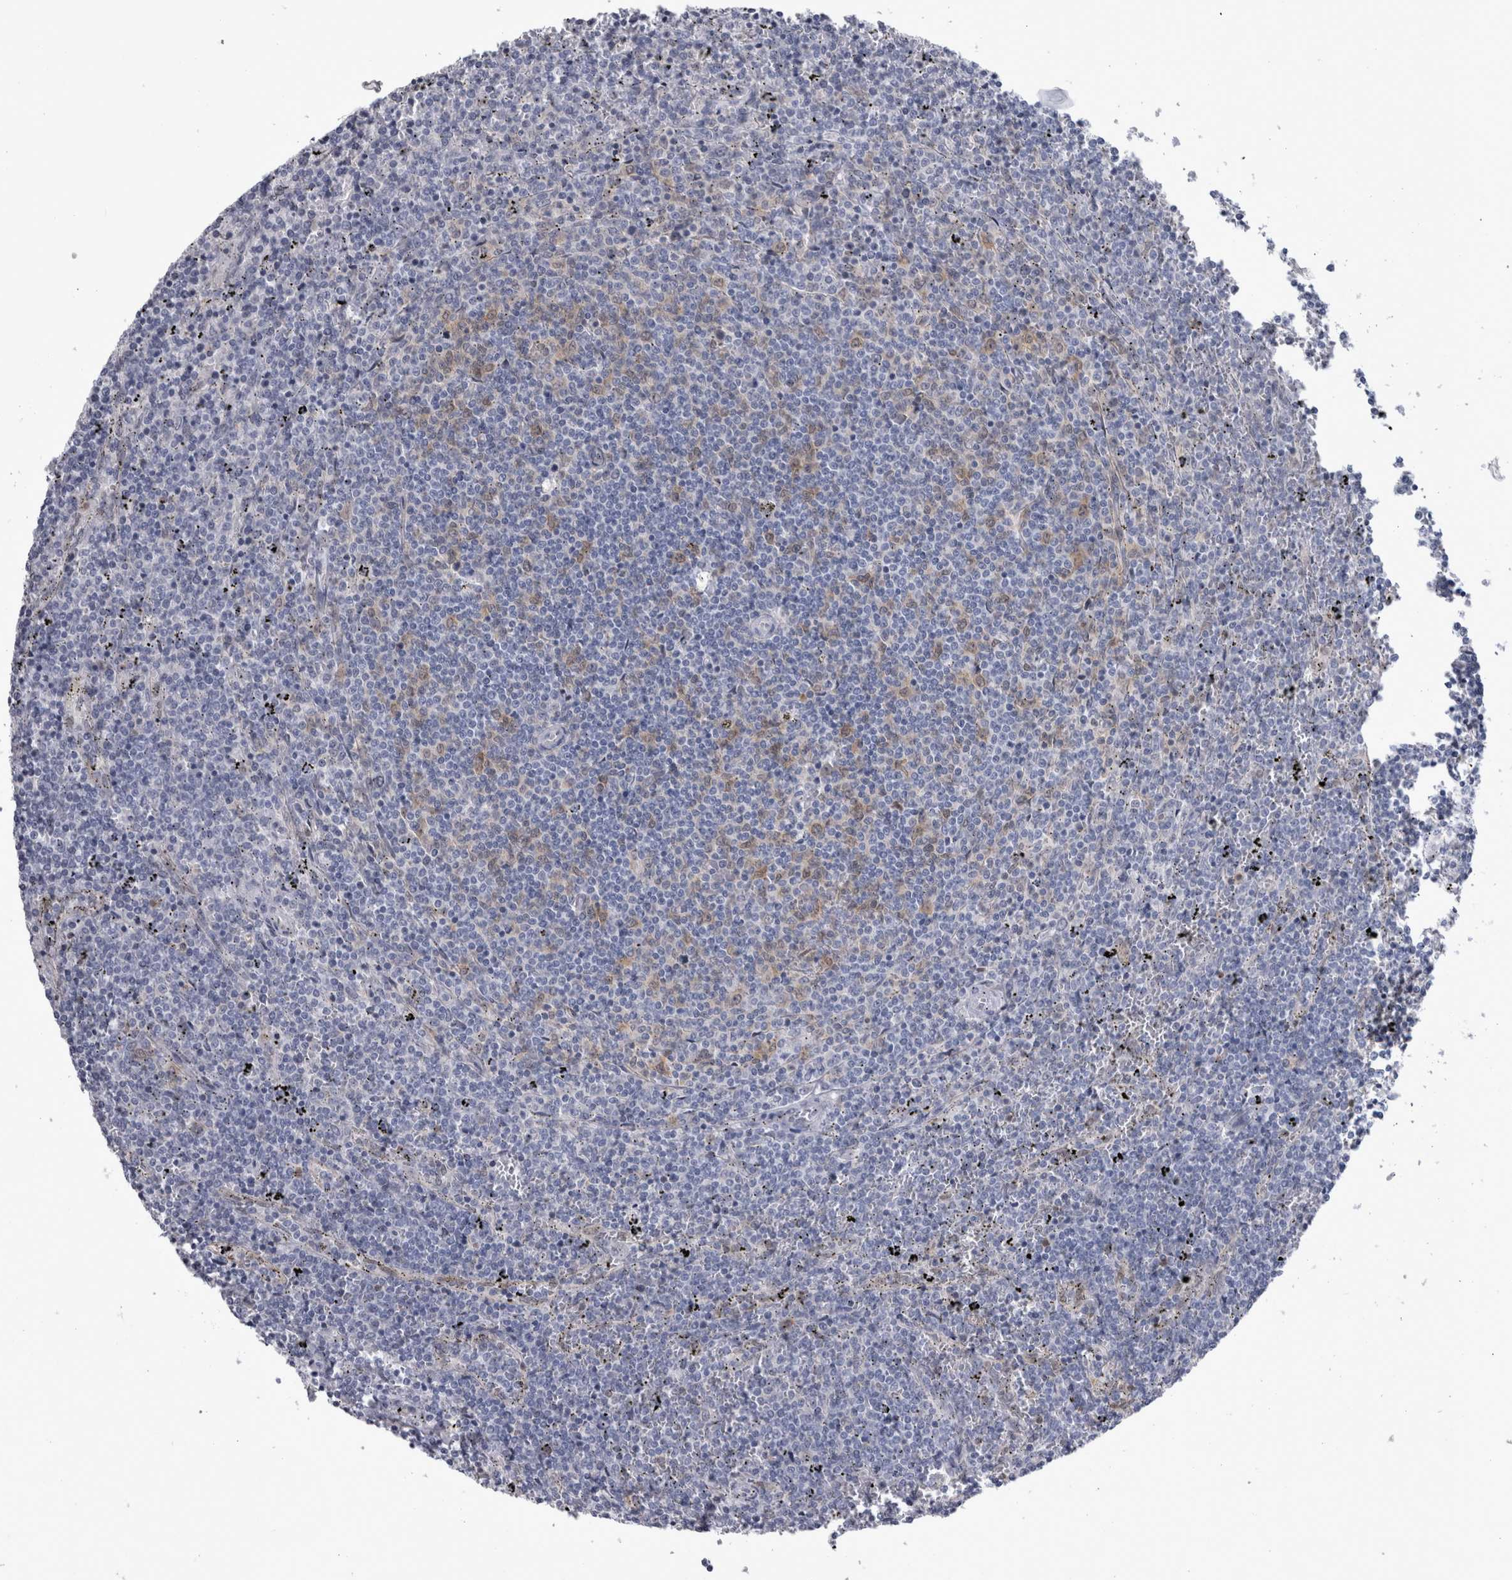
{"staining": {"intensity": "negative", "quantity": "none", "location": "none"}, "tissue": "lymphoma", "cell_type": "Tumor cells", "image_type": "cancer", "snomed": [{"axis": "morphology", "description": "Malignant lymphoma, non-Hodgkin's type, Low grade"}, {"axis": "topography", "description": "Spleen"}], "caption": "Tumor cells are negative for brown protein staining in low-grade malignant lymphoma, non-Hodgkin's type.", "gene": "ACOT7", "patient": {"sex": "female", "age": 50}}